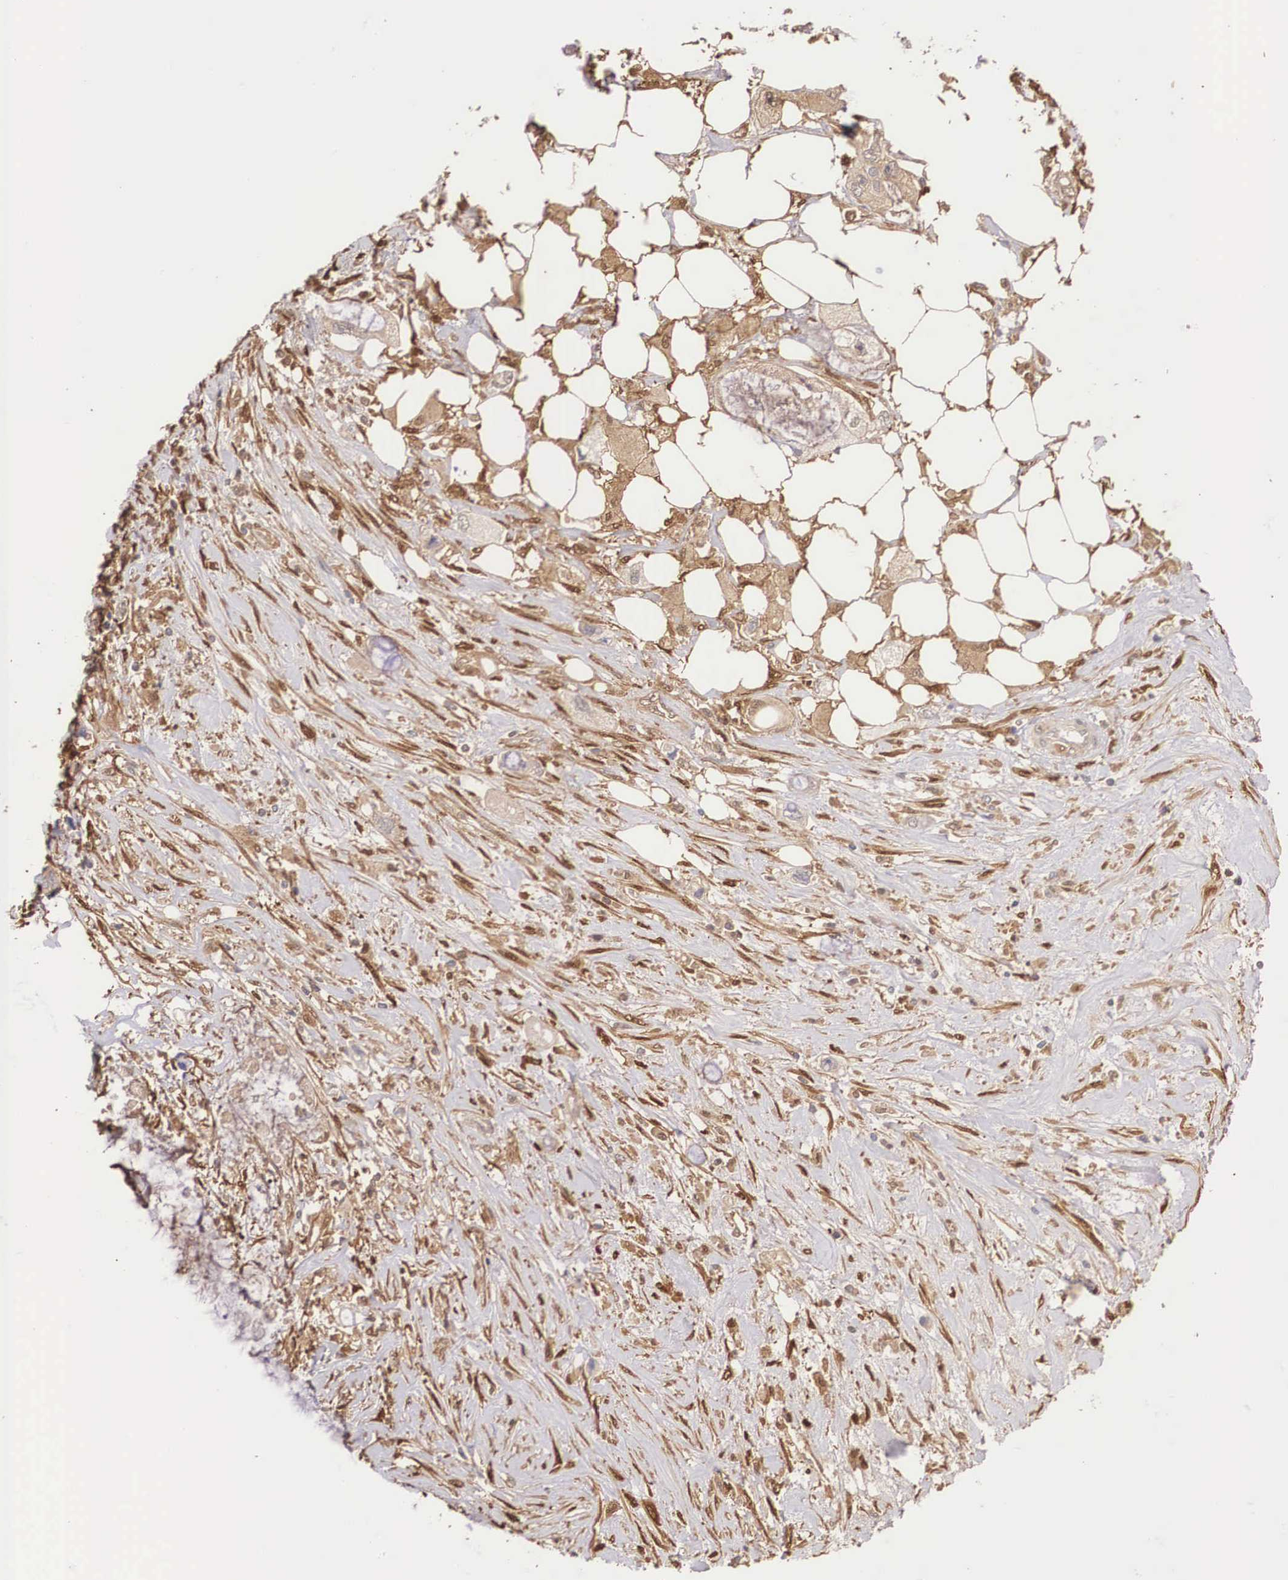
{"staining": {"intensity": "weak", "quantity": ">75%", "location": "cytoplasmic/membranous"}, "tissue": "pancreatic cancer", "cell_type": "Tumor cells", "image_type": "cancer", "snomed": [{"axis": "morphology", "description": "Adenocarcinoma, NOS"}, {"axis": "topography", "description": "Pancreas"}, {"axis": "topography", "description": "Stomach, upper"}], "caption": "Immunohistochemical staining of adenocarcinoma (pancreatic) exhibits low levels of weak cytoplasmic/membranous expression in about >75% of tumor cells.", "gene": "LGALS1", "patient": {"sex": "male", "age": 77}}